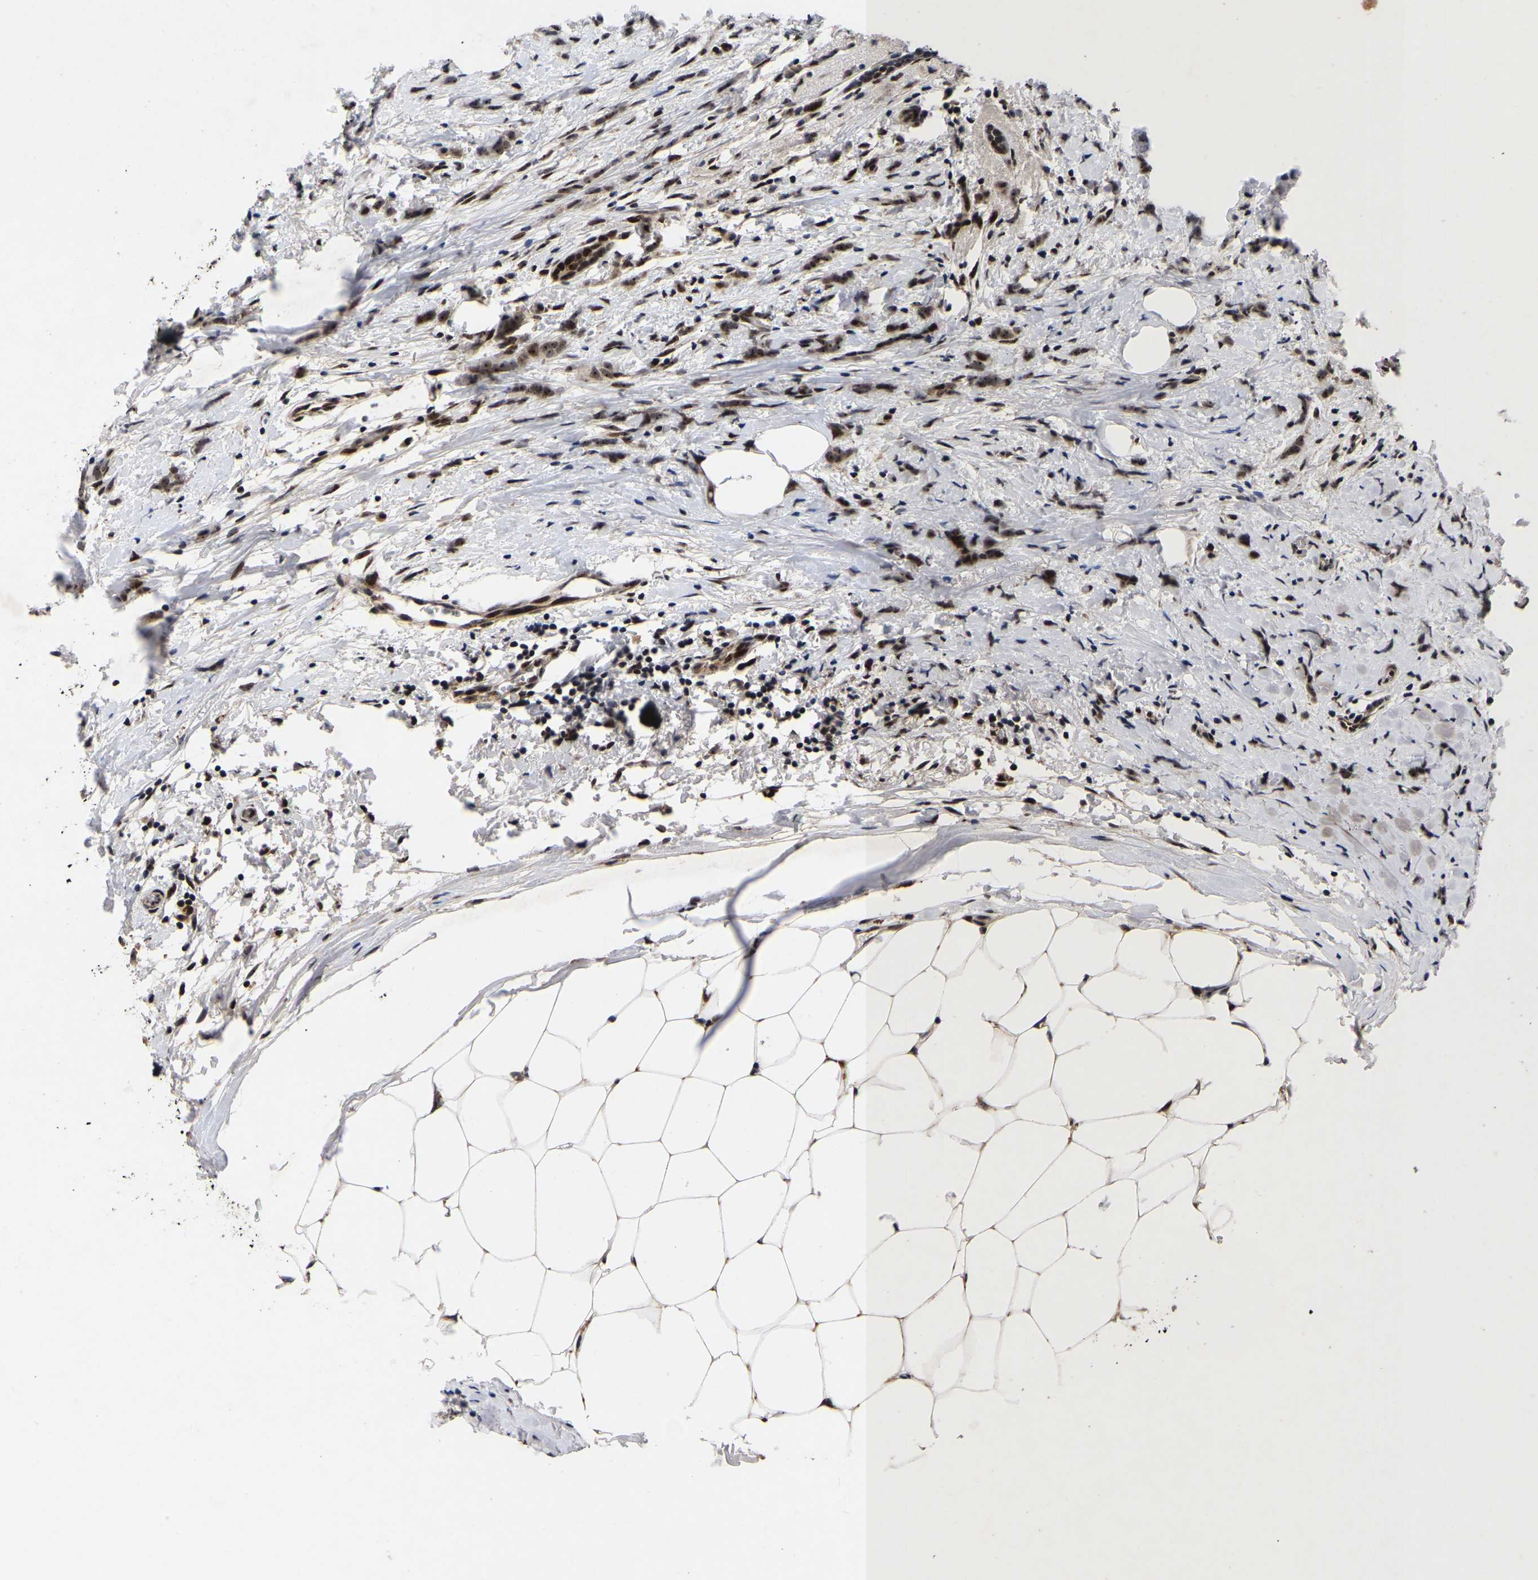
{"staining": {"intensity": "moderate", "quantity": ">75%", "location": "nuclear"}, "tissue": "breast cancer", "cell_type": "Tumor cells", "image_type": "cancer", "snomed": [{"axis": "morphology", "description": "Lobular carcinoma, in situ"}, {"axis": "morphology", "description": "Lobular carcinoma"}, {"axis": "topography", "description": "Breast"}], "caption": "Immunohistochemical staining of breast lobular carcinoma in situ demonstrates moderate nuclear protein positivity in about >75% of tumor cells.", "gene": "JUNB", "patient": {"sex": "female", "age": 41}}